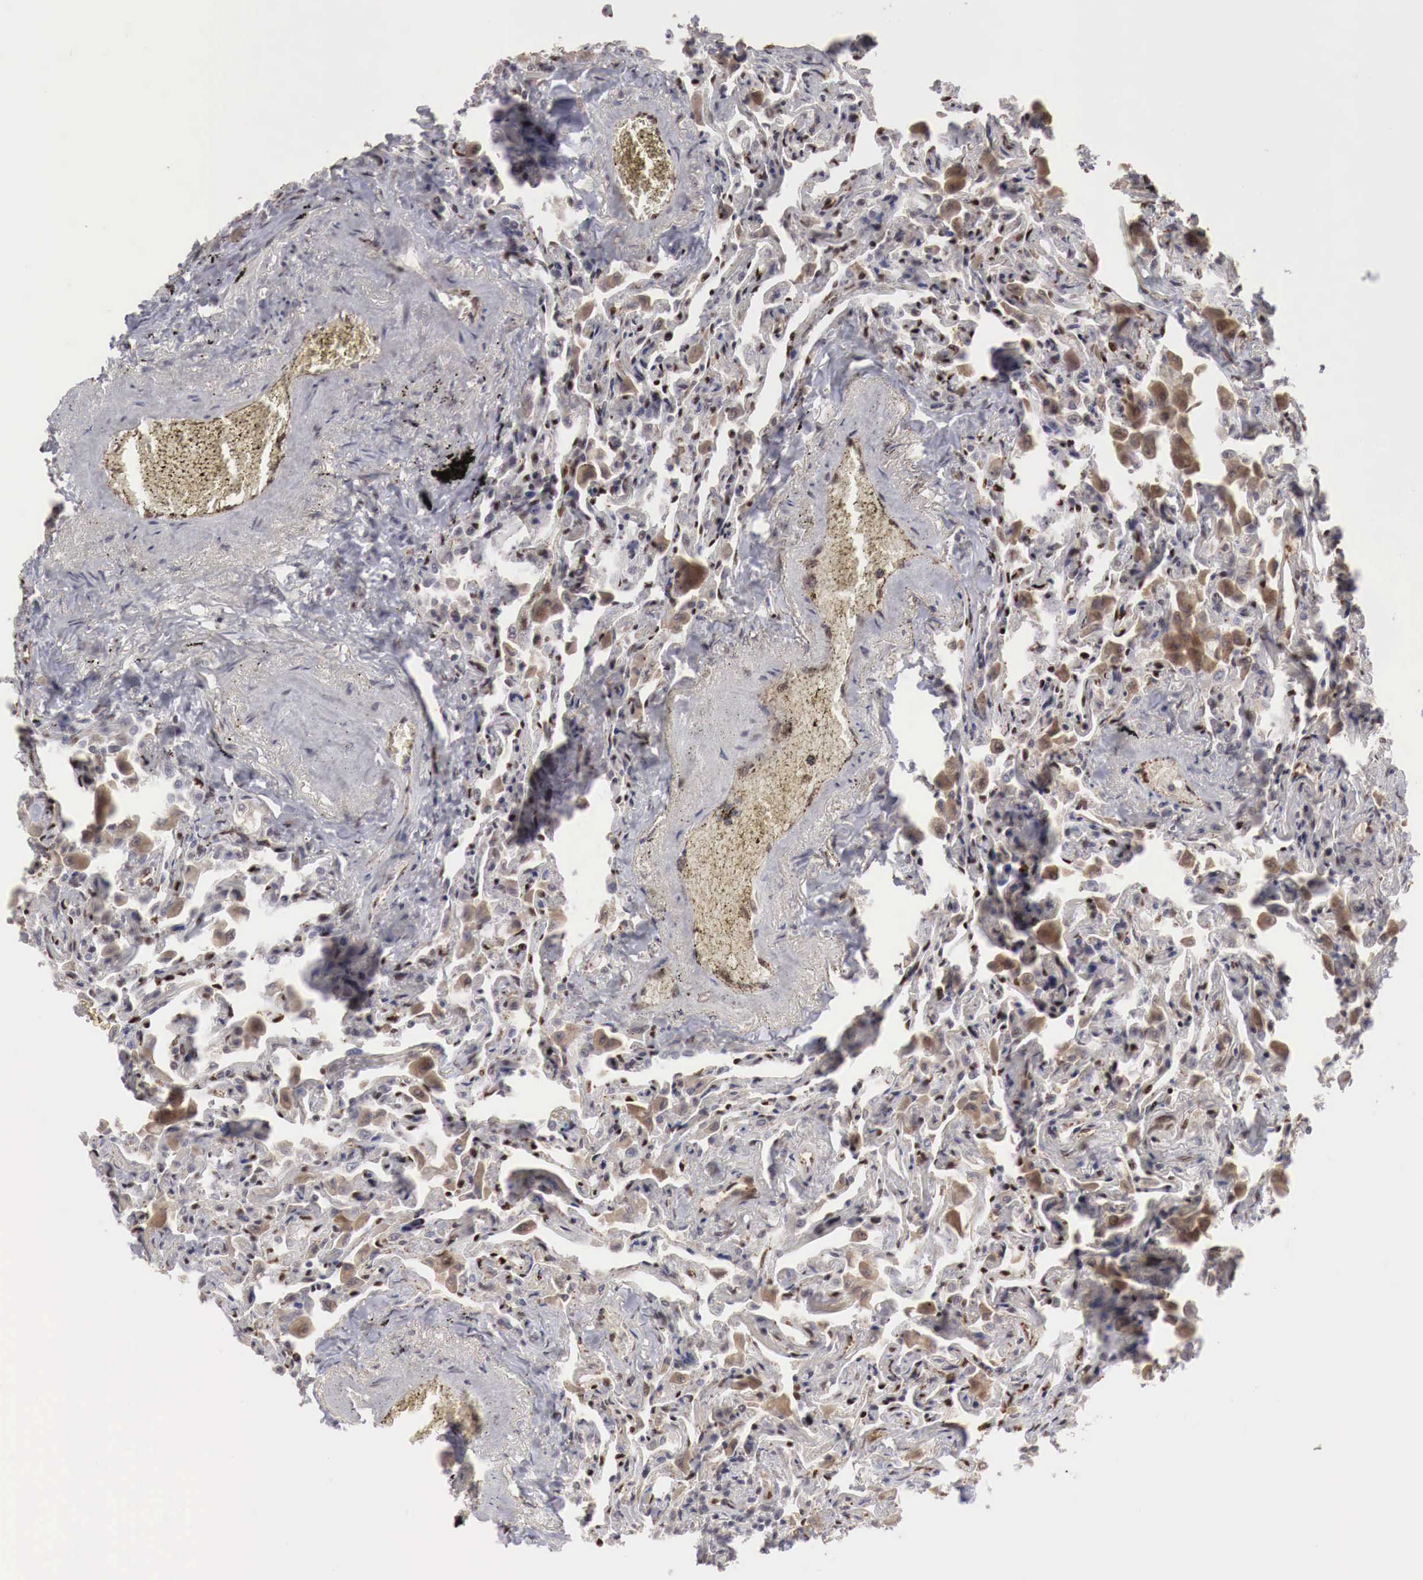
{"staining": {"intensity": "strong", "quantity": "25%-75%", "location": "nuclear"}, "tissue": "lung", "cell_type": "Alveolar cells", "image_type": "normal", "snomed": [{"axis": "morphology", "description": "Normal tissue, NOS"}, {"axis": "topography", "description": "Lung"}], "caption": "The histopathology image exhibits staining of benign lung, revealing strong nuclear protein staining (brown color) within alveolar cells. The protein is stained brown, and the nuclei are stained in blue (DAB IHC with brightfield microscopy, high magnification).", "gene": "DACH2", "patient": {"sex": "male", "age": 73}}